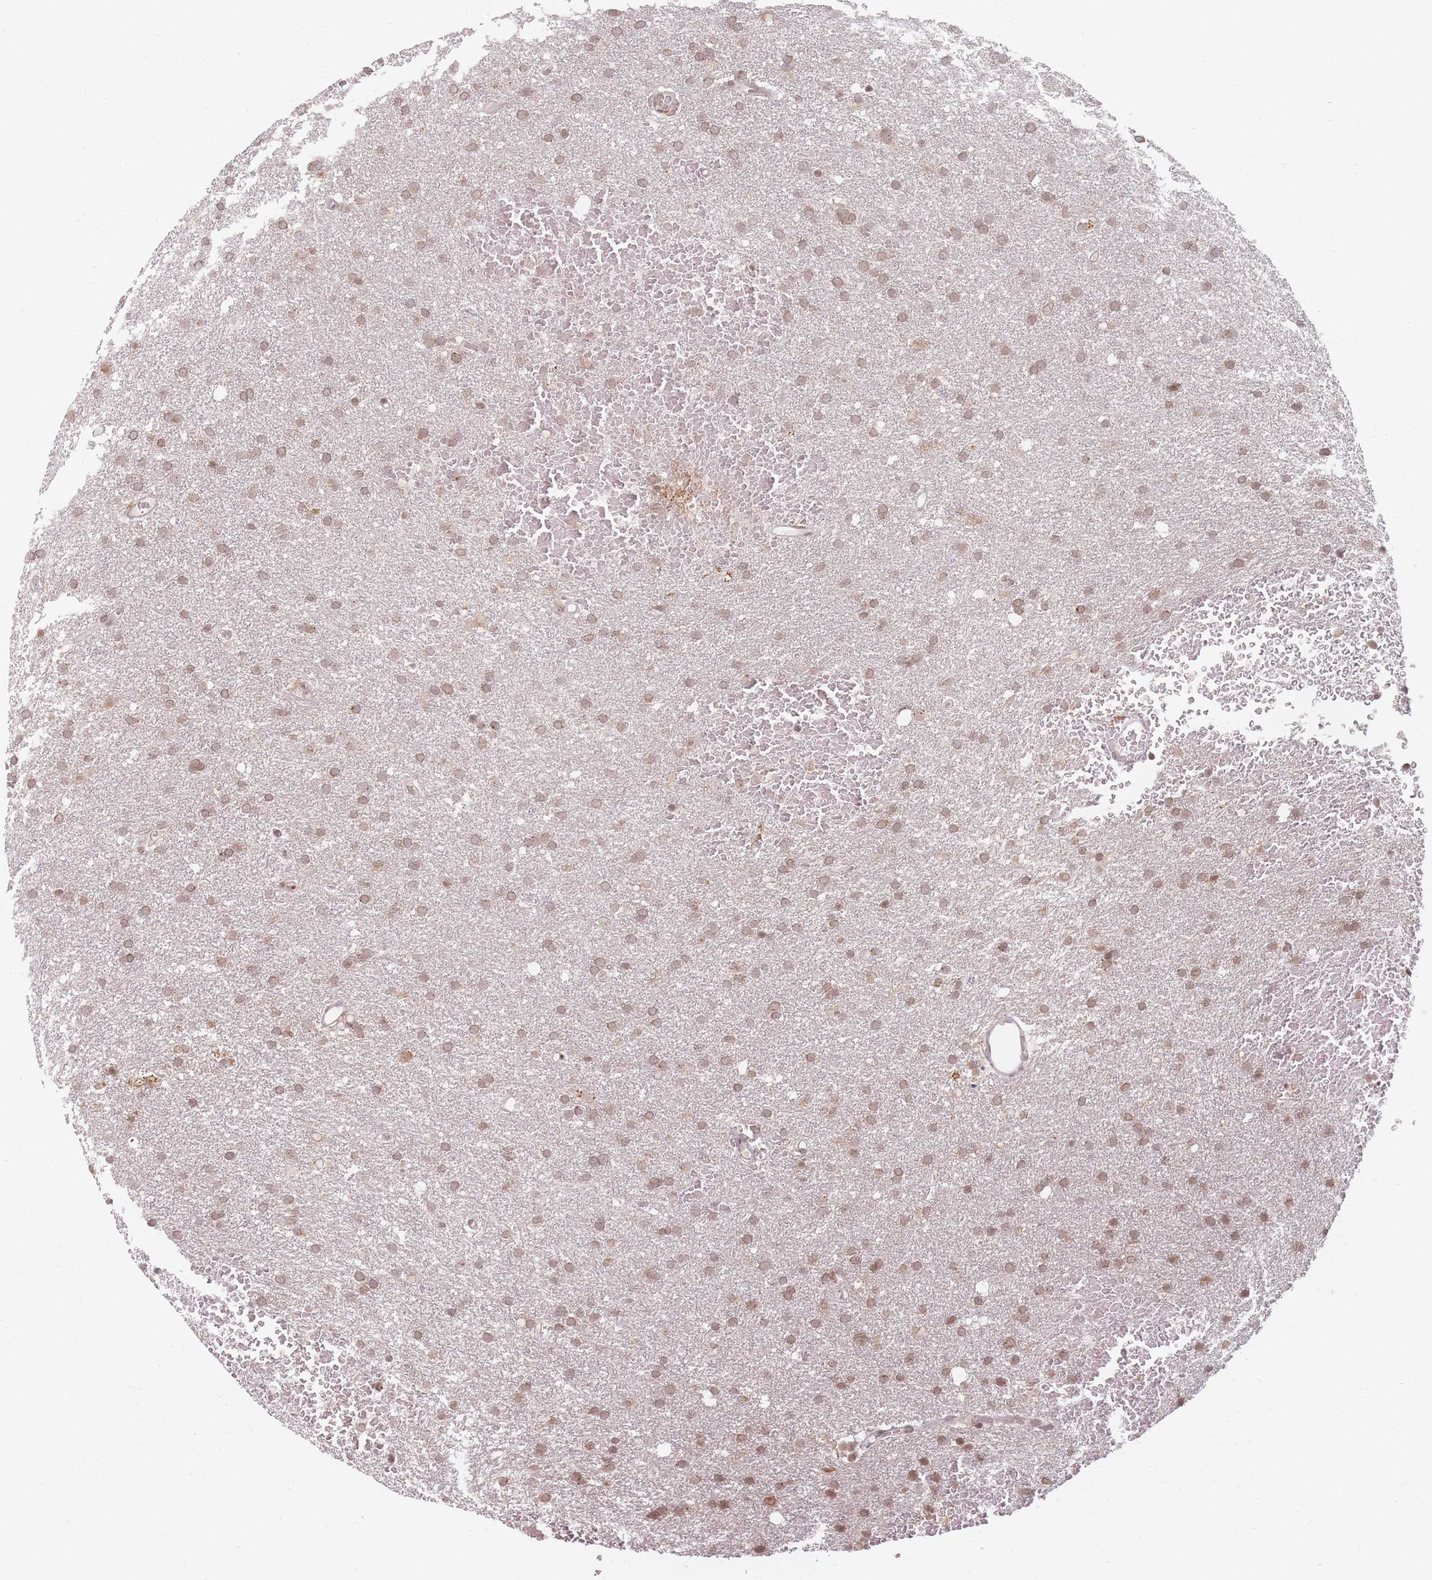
{"staining": {"intensity": "weak", "quantity": ">75%", "location": "nuclear"}, "tissue": "glioma", "cell_type": "Tumor cells", "image_type": "cancer", "snomed": [{"axis": "morphology", "description": "Glioma, malignant, High grade"}, {"axis": "topography", "description": "Cerebral cortex"}], "caption": "Weak nuclear staining for a protein is identified in about >75% of tumor cells of malignant glioma (high-grade) using IHC.", "gene": "SPATA45", "patient": {"sex": "female", "age": 36}}